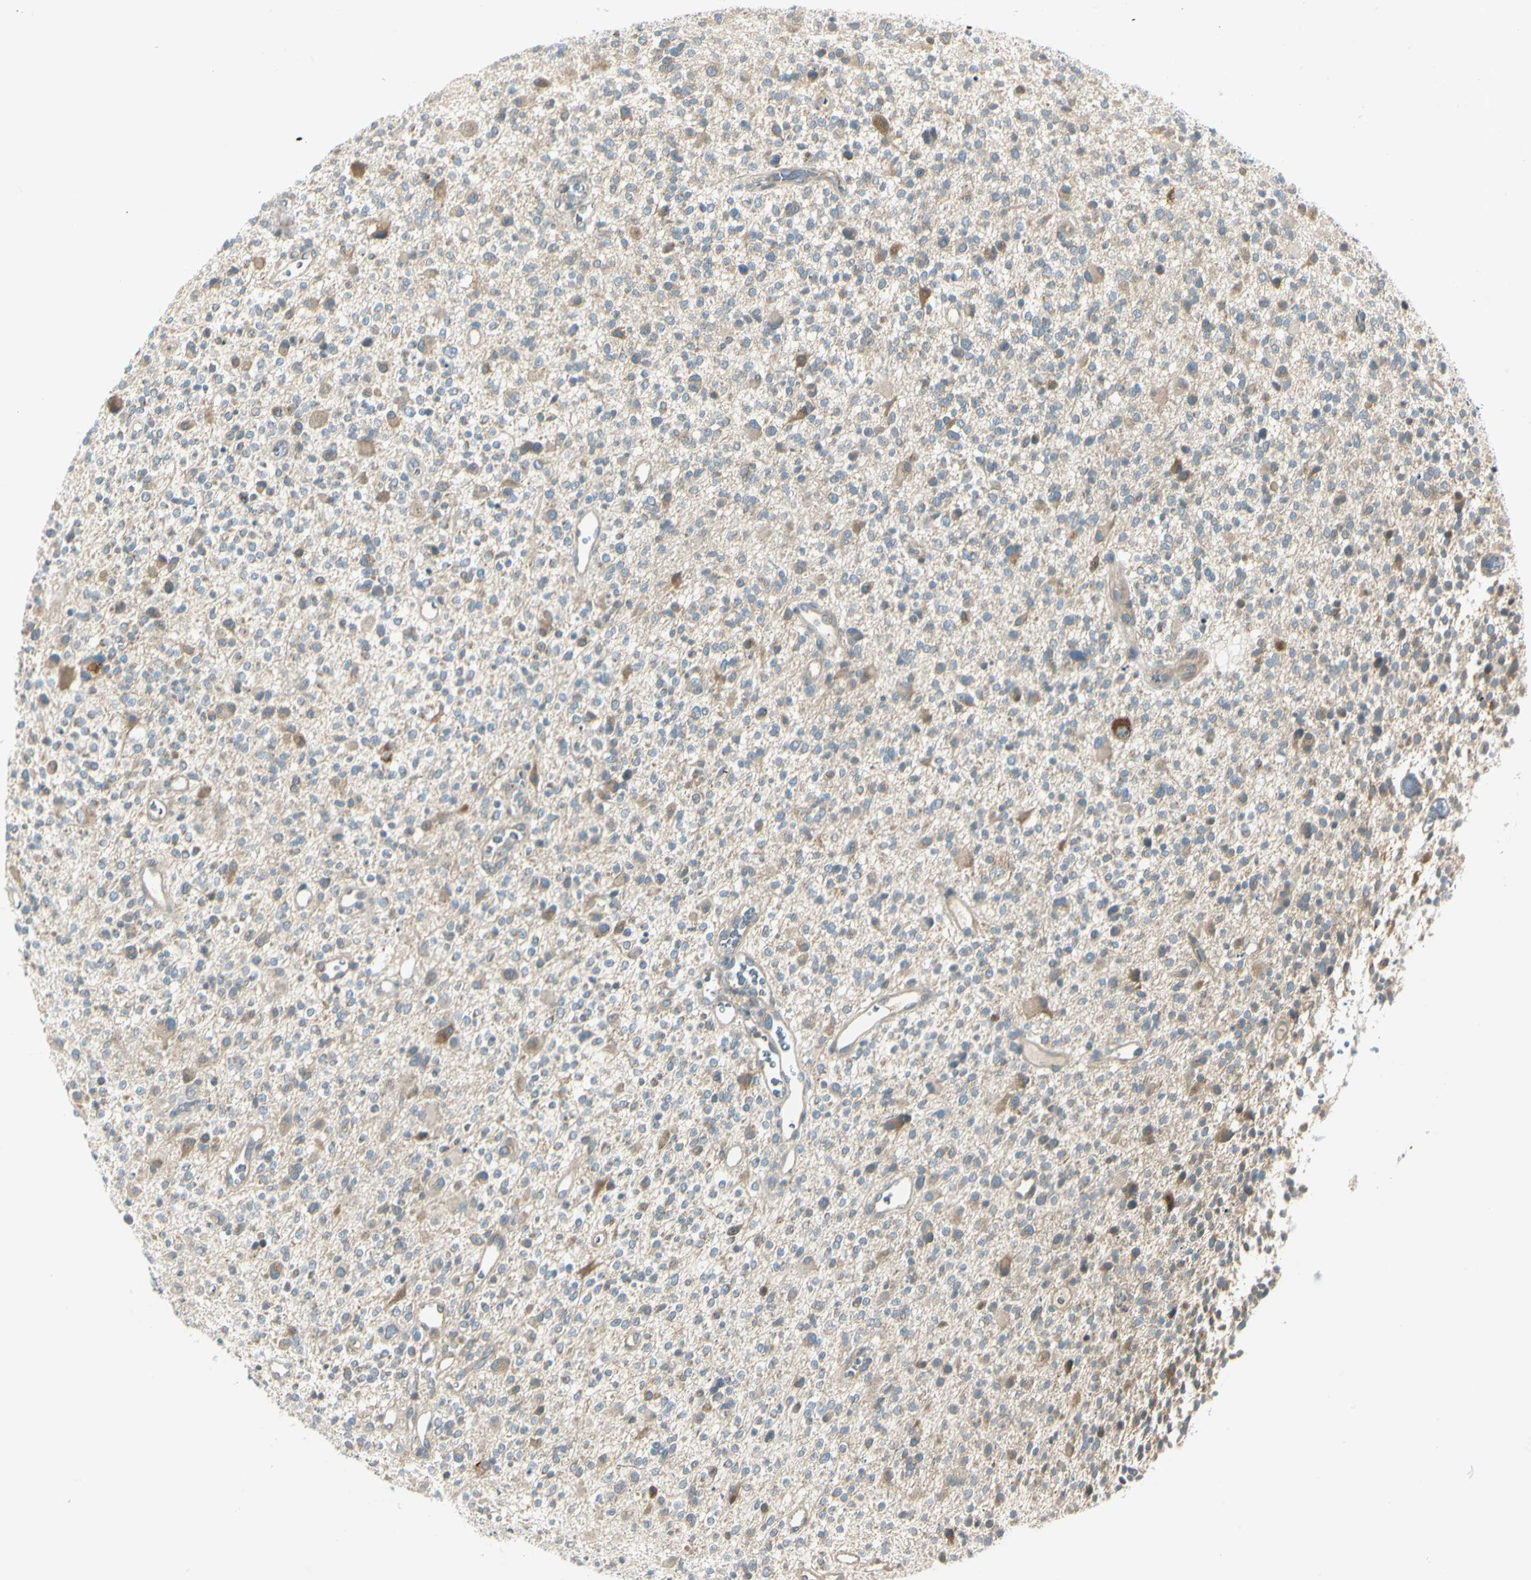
{"staining": {"intensity": "weak", "quantity": "25%-75%", "location": "cytoplasmic/membranous"}, "tissue": "glioma", "cell_type": "Tumor cells", "image_type": "cancer", "snomed": [{"axis": "morphology", "description": "Glioma, malignant, High grade"}, {"axis": "topography", "description": "Brain"}], "caption": "Protein staining demonstrates weak cytoplasmic/membranous expression in about 25%-75% of tumor cells in malignant glioma (high-grade). The protein is stained brown, and the nuclei are stained in blue (DAB (3,3'-diaminobenzidine) IHC with brightfield microscopy, high magnification).", "gene": "BNIP1", "patient": {"sex": "male", "age": 48}}